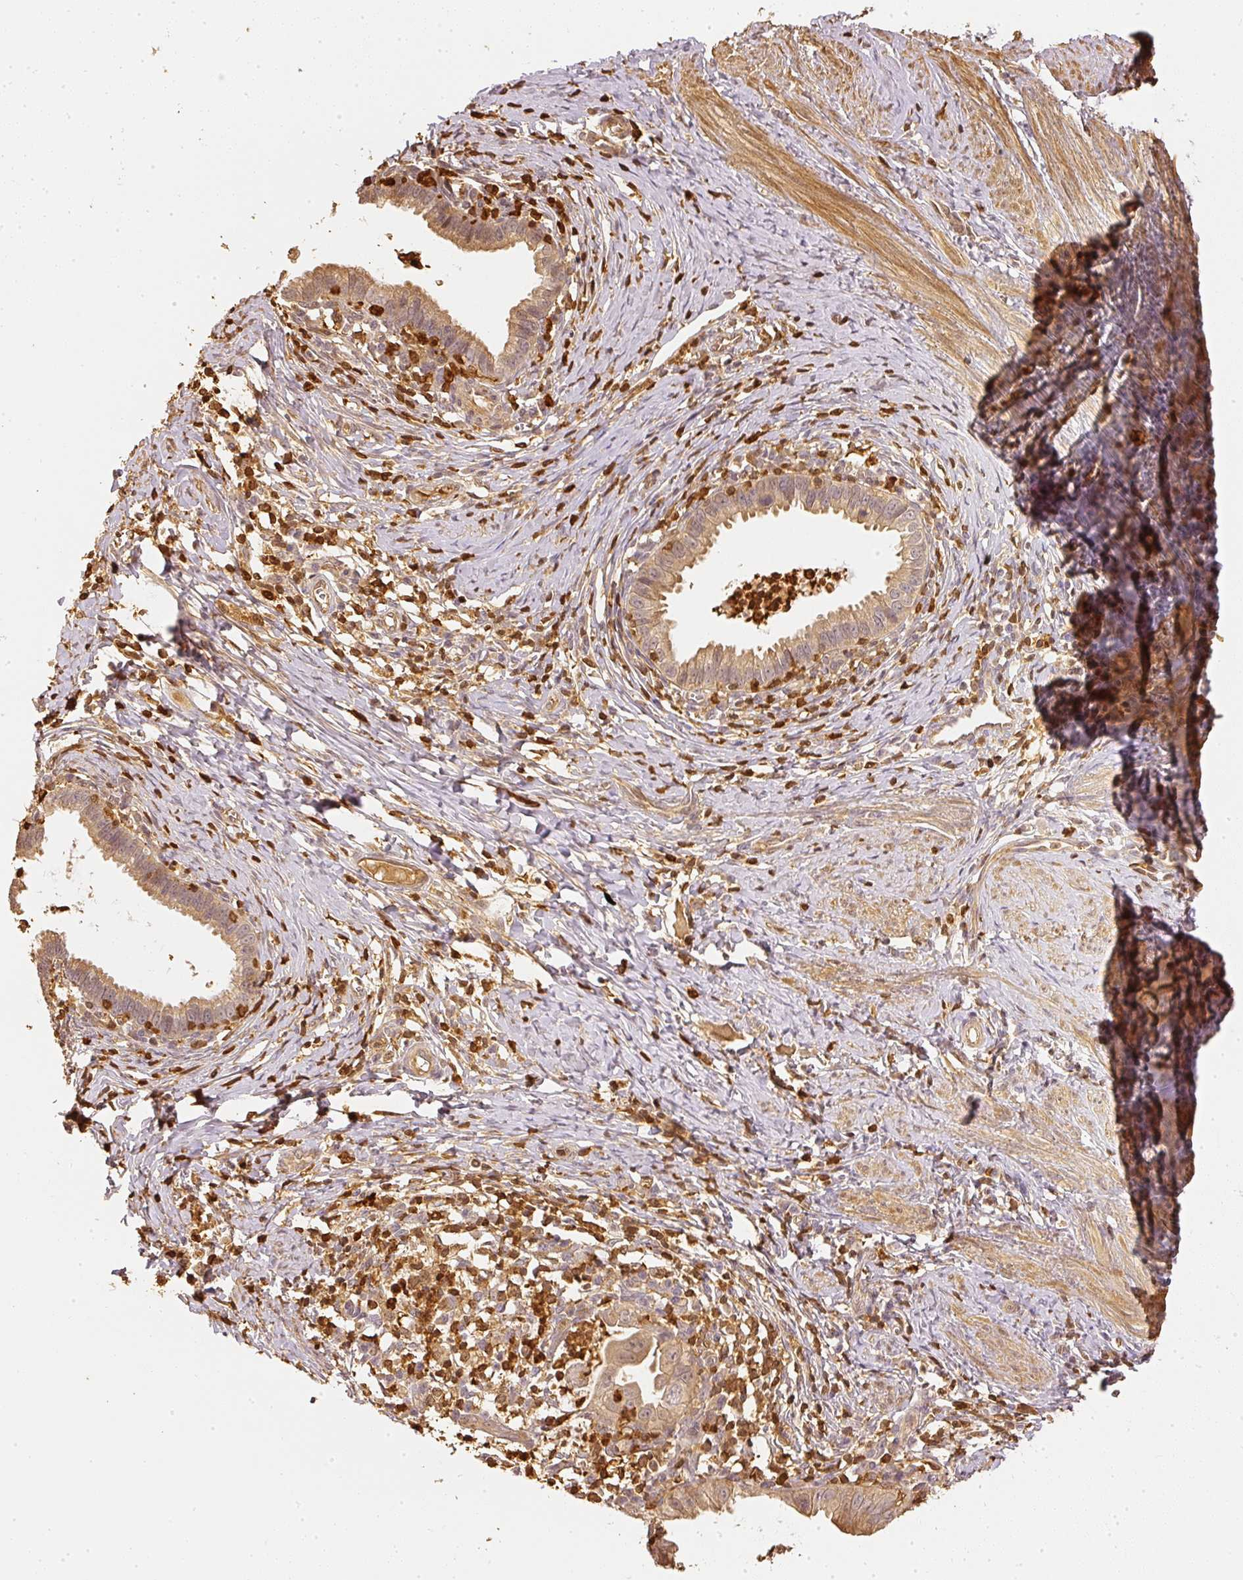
{"staining": {"intensity": "moderate", "quantity": ">75%", "location": "cytoplasmic/membranous"}, "tissue": "cervical cancer", "cell_type": "Tumor cells", "image_type": "cancer", "snomed": [{"axis": "morphology", "description": "Adenocarcinoma, NOS"}, {"axis": "topography", "description": "Cervix"}], "caption": "Immunohistochemistry (IHC) (DAB) staining of adenocarcinoma (cervical) shows moderate cytoplasmic/membranous protein positivity in about >75% of tumor cells.", "gene": "PFN1", "patient": {"sex": "female", "age": 36}}